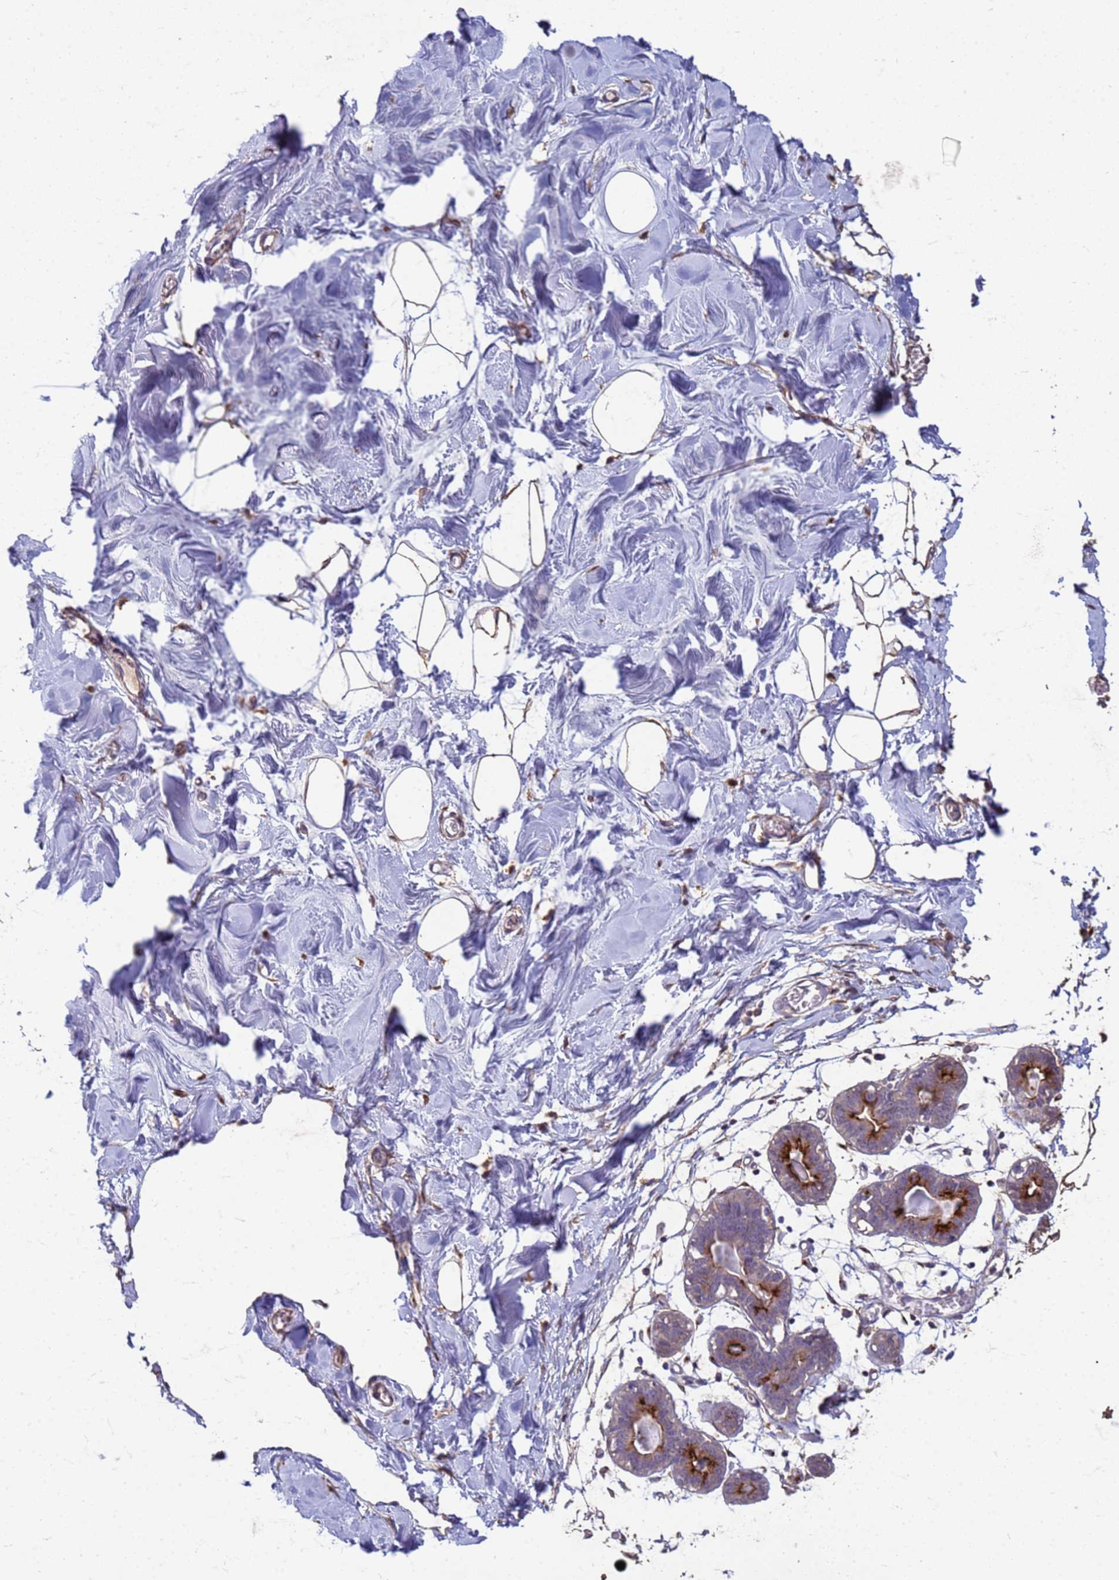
{"staining": {"intensity": "weak", "quantity": "25%-75%", "location": "cytoplasmic/membranous"}, "tissue": "breast", "cell_type": "Adipocytes", "image_type": "normal", "snomed": [{"axis": "morphology", "description": "Normal tissue, NOS"}, {"axis": "topography", "description": "Breast"}], "caption": "IHC staining of benign breast, which demonstrates low levels of weak cytoplasmic/membranous staining in about 25%-75% of adipocytes indicating weak cytoplasmic/membranous protein staining. The staining was performed using DAB (brown) for protein detection and nuclei were counterstained in hematoxylin (blue).", "gene": "SLC25A15", "patient": {"sex": "female", "age": 27}}